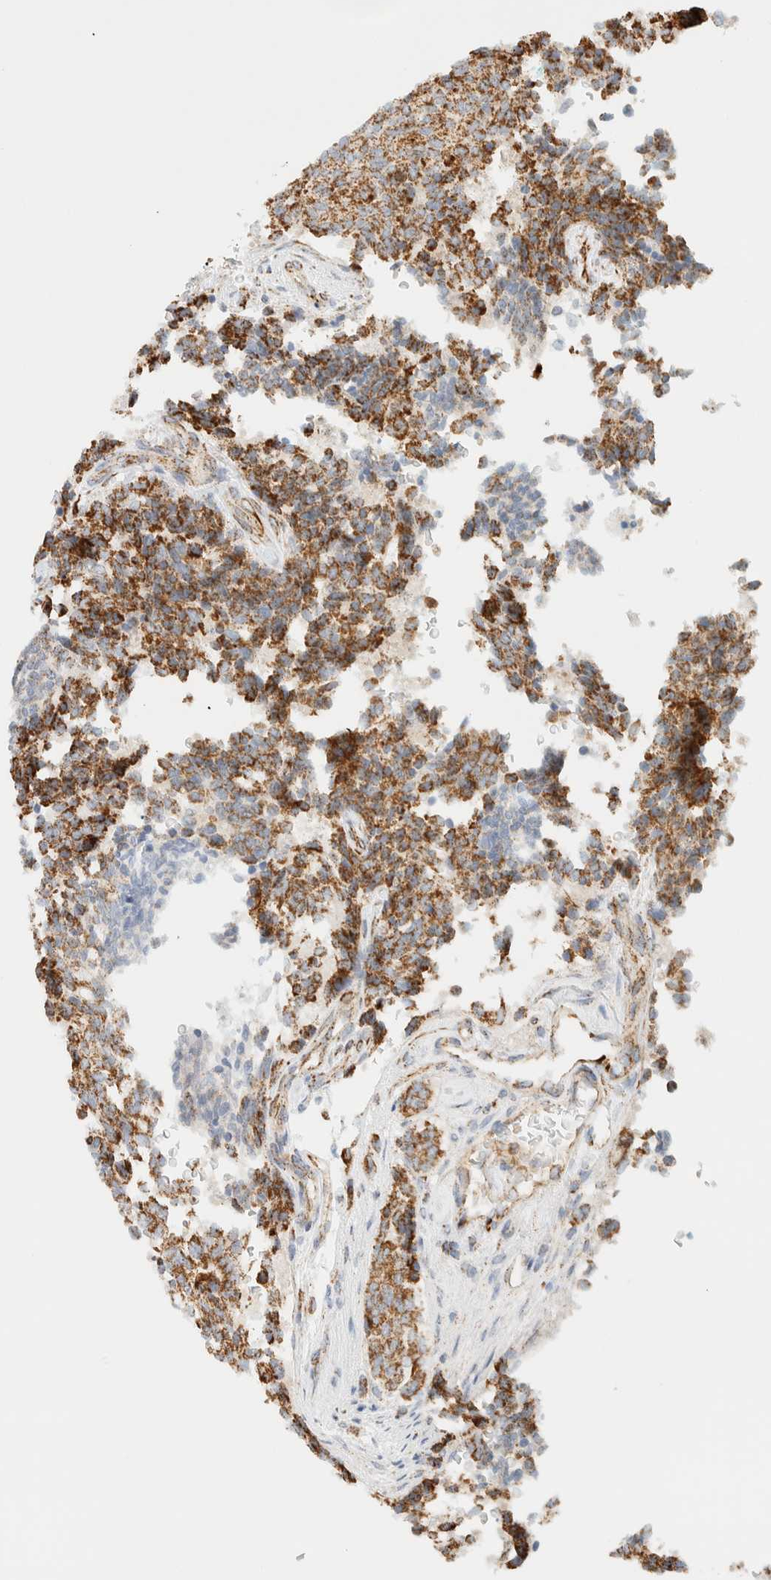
{"staining": {"intensity": "moderate", "quantity": ">75%", "location": "cytoplasmic/membranous"}, "tissue": "carcinoid", "cell_type": "Tumor cells", "image_type": "cancer", "snomed": [{"axis": "morphology", "description": "Carcinoid, malignant, NOS"}, {"axis": "topography", "description": "Pancreas"}], "caption": "Tumor cells show medium levels of moderate cytoplasmic/membranous positivity in approximately >75% of cells in malignant carcinoid. (DAB IHC with brightfield microscopy, high magnification).", "gene": "KIFAP3", "patient": {"sex": "female", "age": 54}}